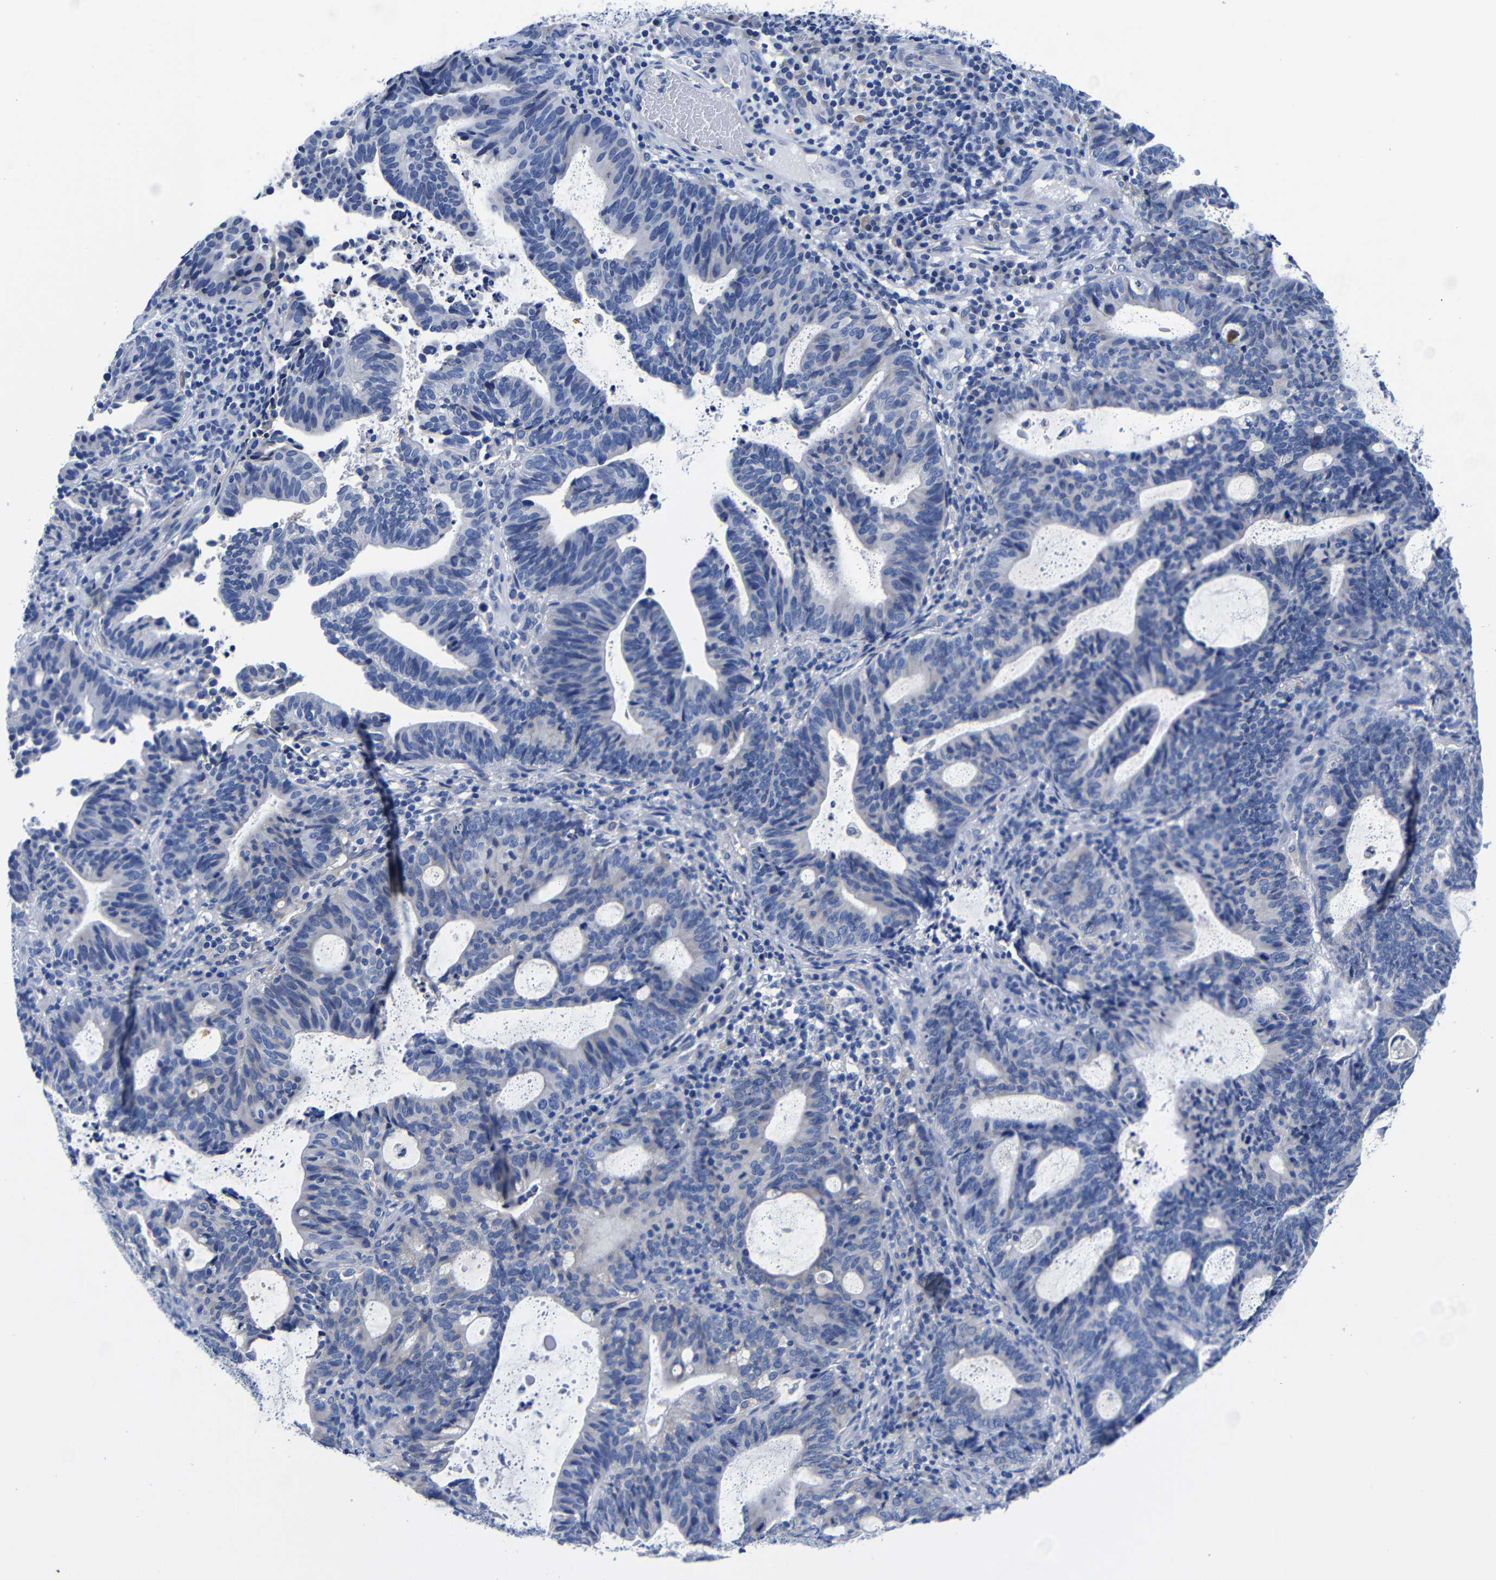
{"staining": {"intensity": "negative", "quantity": "none", "location": "none"}, "tissue": "endometrial cancer", "cell_type": "Tumor cells", "image_type": "cancer", "snomed": [{"axis": "morphology", "description": "Adenocarcinoma, NOS"}, {"axis": "topography", "description": "Uterus"}], "caption": "The immunohistochemistry (IHC) image has no significant staining in tumor cells of endometrial cancer (adenocarcinoma) tissue.", "gene": "CLEC4G", "patient": {"sex": "female", "age": 83}}